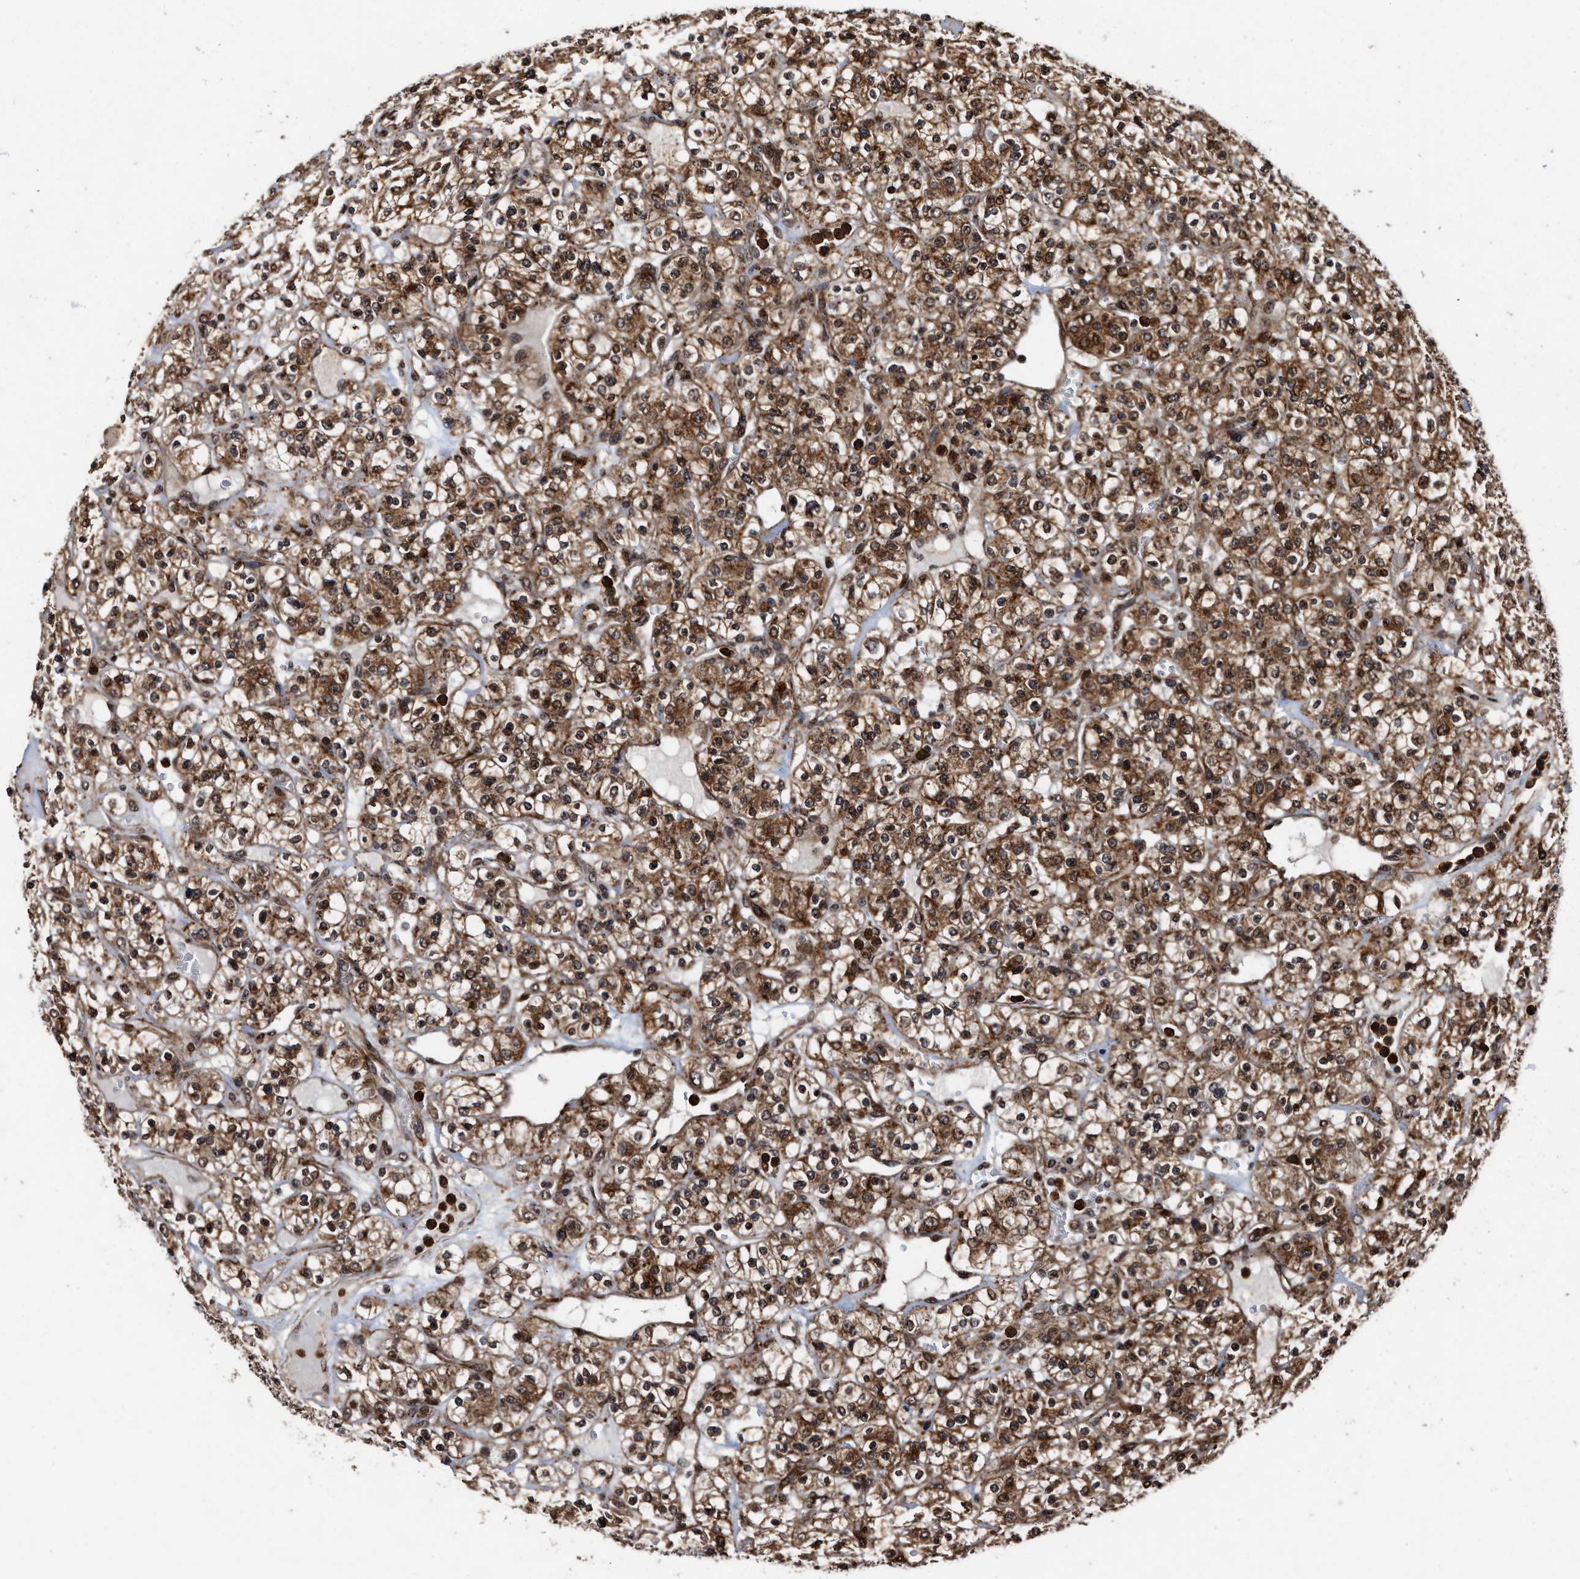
{"staining": {"intensity": "moderate", "quantity": ">75%", "location": "cytoplasmic/membranous,nuclear"}, "tissue": "renal cancer", "cell_type": "Tumor cells", "image_type": "cancer", "snomed": [{"axis": "morphology", "description": "Normal tissue, NOS"}, {"axis": "morphology", "description": "Adenocarcinoma, NOS"}, {"axis": "topography", "description": "Kidney"}], "caption": "An immunohistochemistry (IHC) micrograph of tumor tissue is shown. Protein staining in brown labels moderate cytoplasmic/membranous and nuclear positivity in renal adenocarcinoma within tumor cells. (Stains: DAB in brown, nuclei in blue, Microscopy: brightfield microscopy at high magnification).", "gene": "SEPTIN2", "patient": {"sex": "female", "age": 72}}